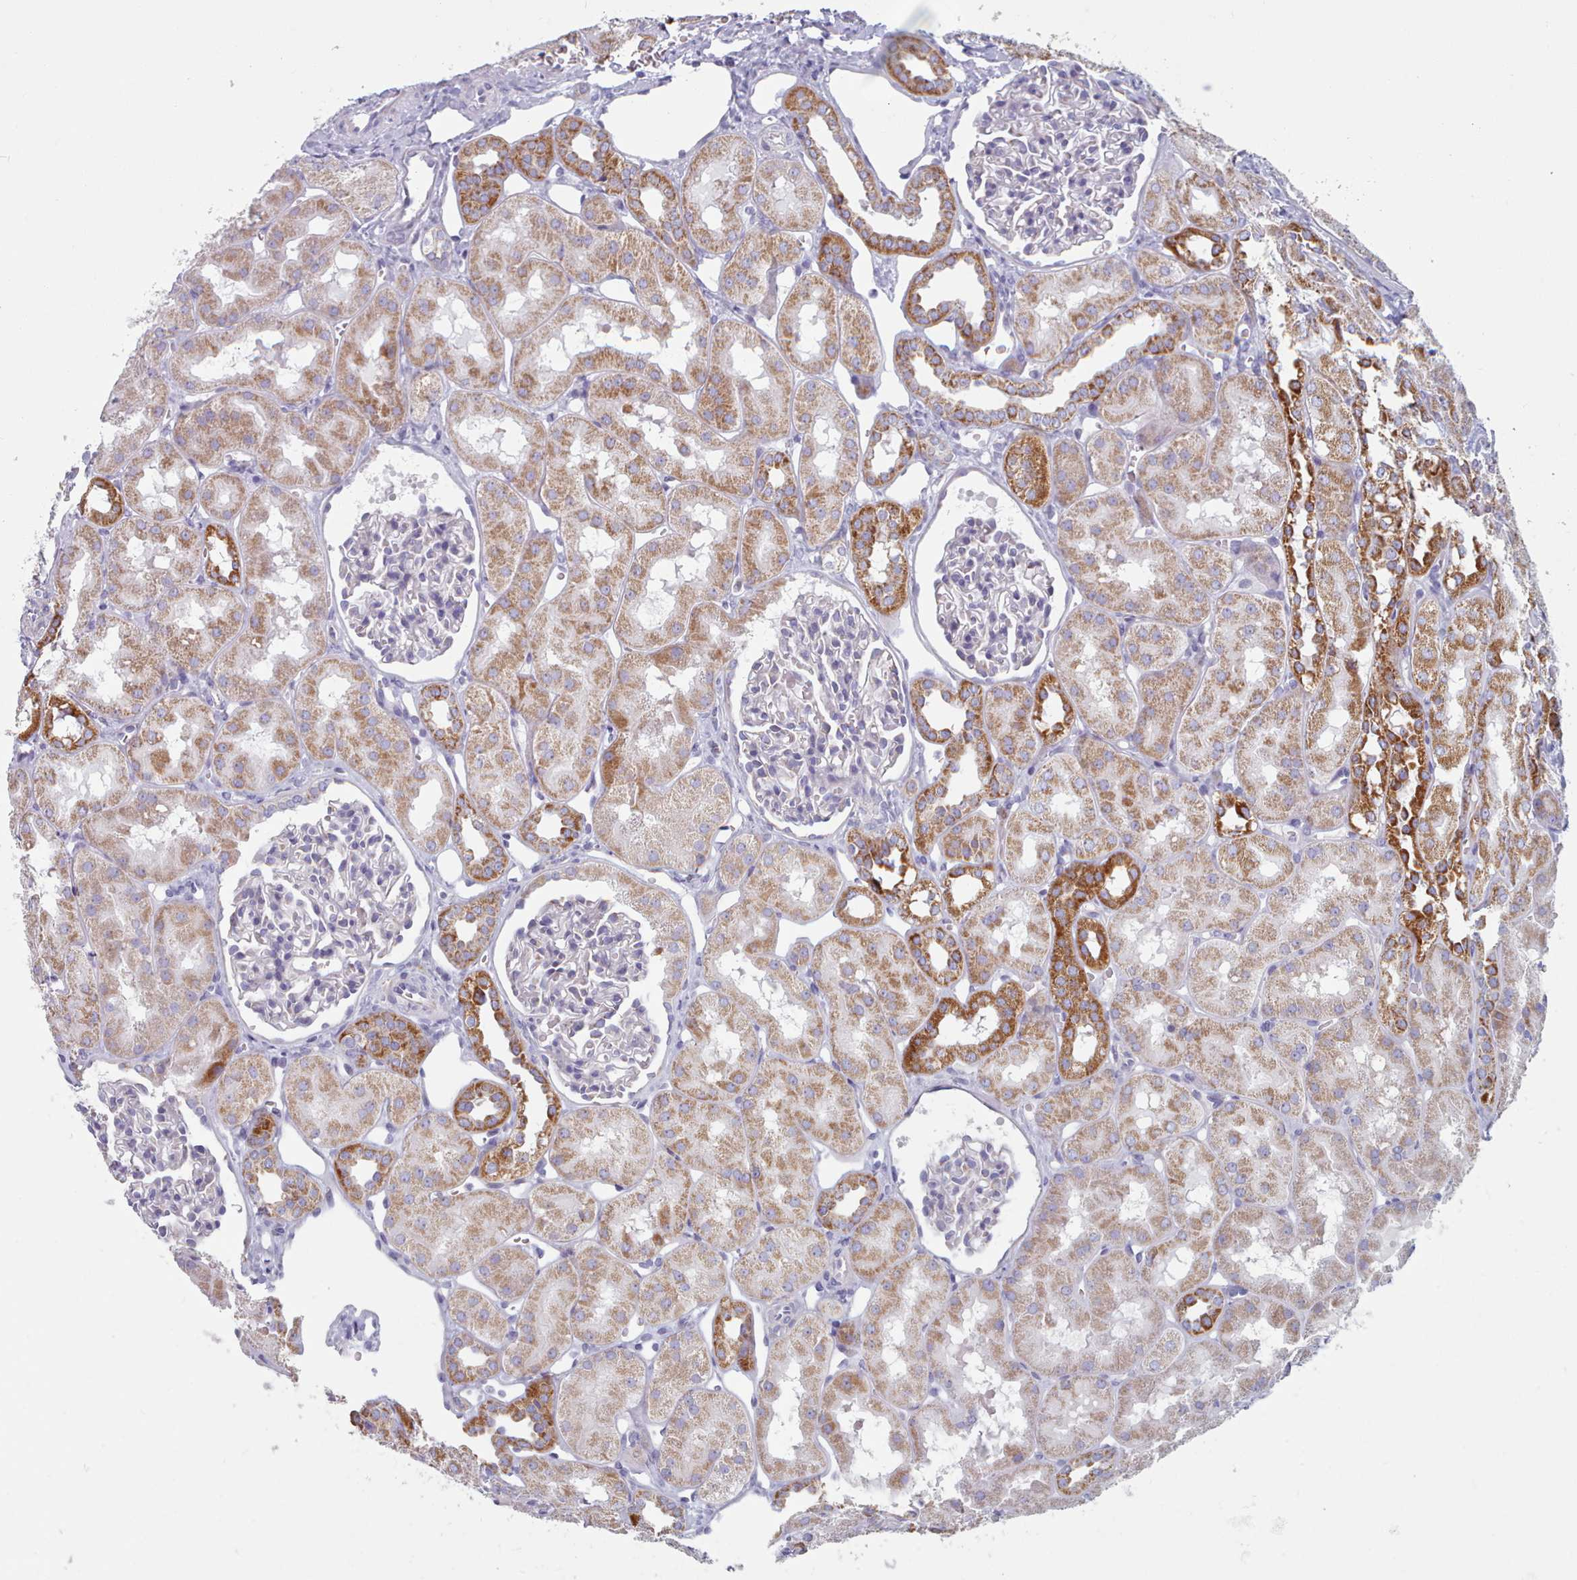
{"staining": {"intensity": "negative", "quantity": "none", "location": "none"}, "tissue": "kidney", "cell_type": "Cells in glomeruli", "image_type": "normal", "snomed": [{"axis": "morphology", "description": "Normal tissue, NOS"}, {"axis": "topography", "description": "Kidney"}, {"axis": "topography", "description": "Urinary bladder"}], "caption": "IHC photomicrograph of normal kidney: kidney stained with DAB (3,3'-diaminobenzidine) reveals no significant protein staining in cells in glomeruli.", "gene": "FAM170B", "patient": {"sex": "male", "age": 16}}